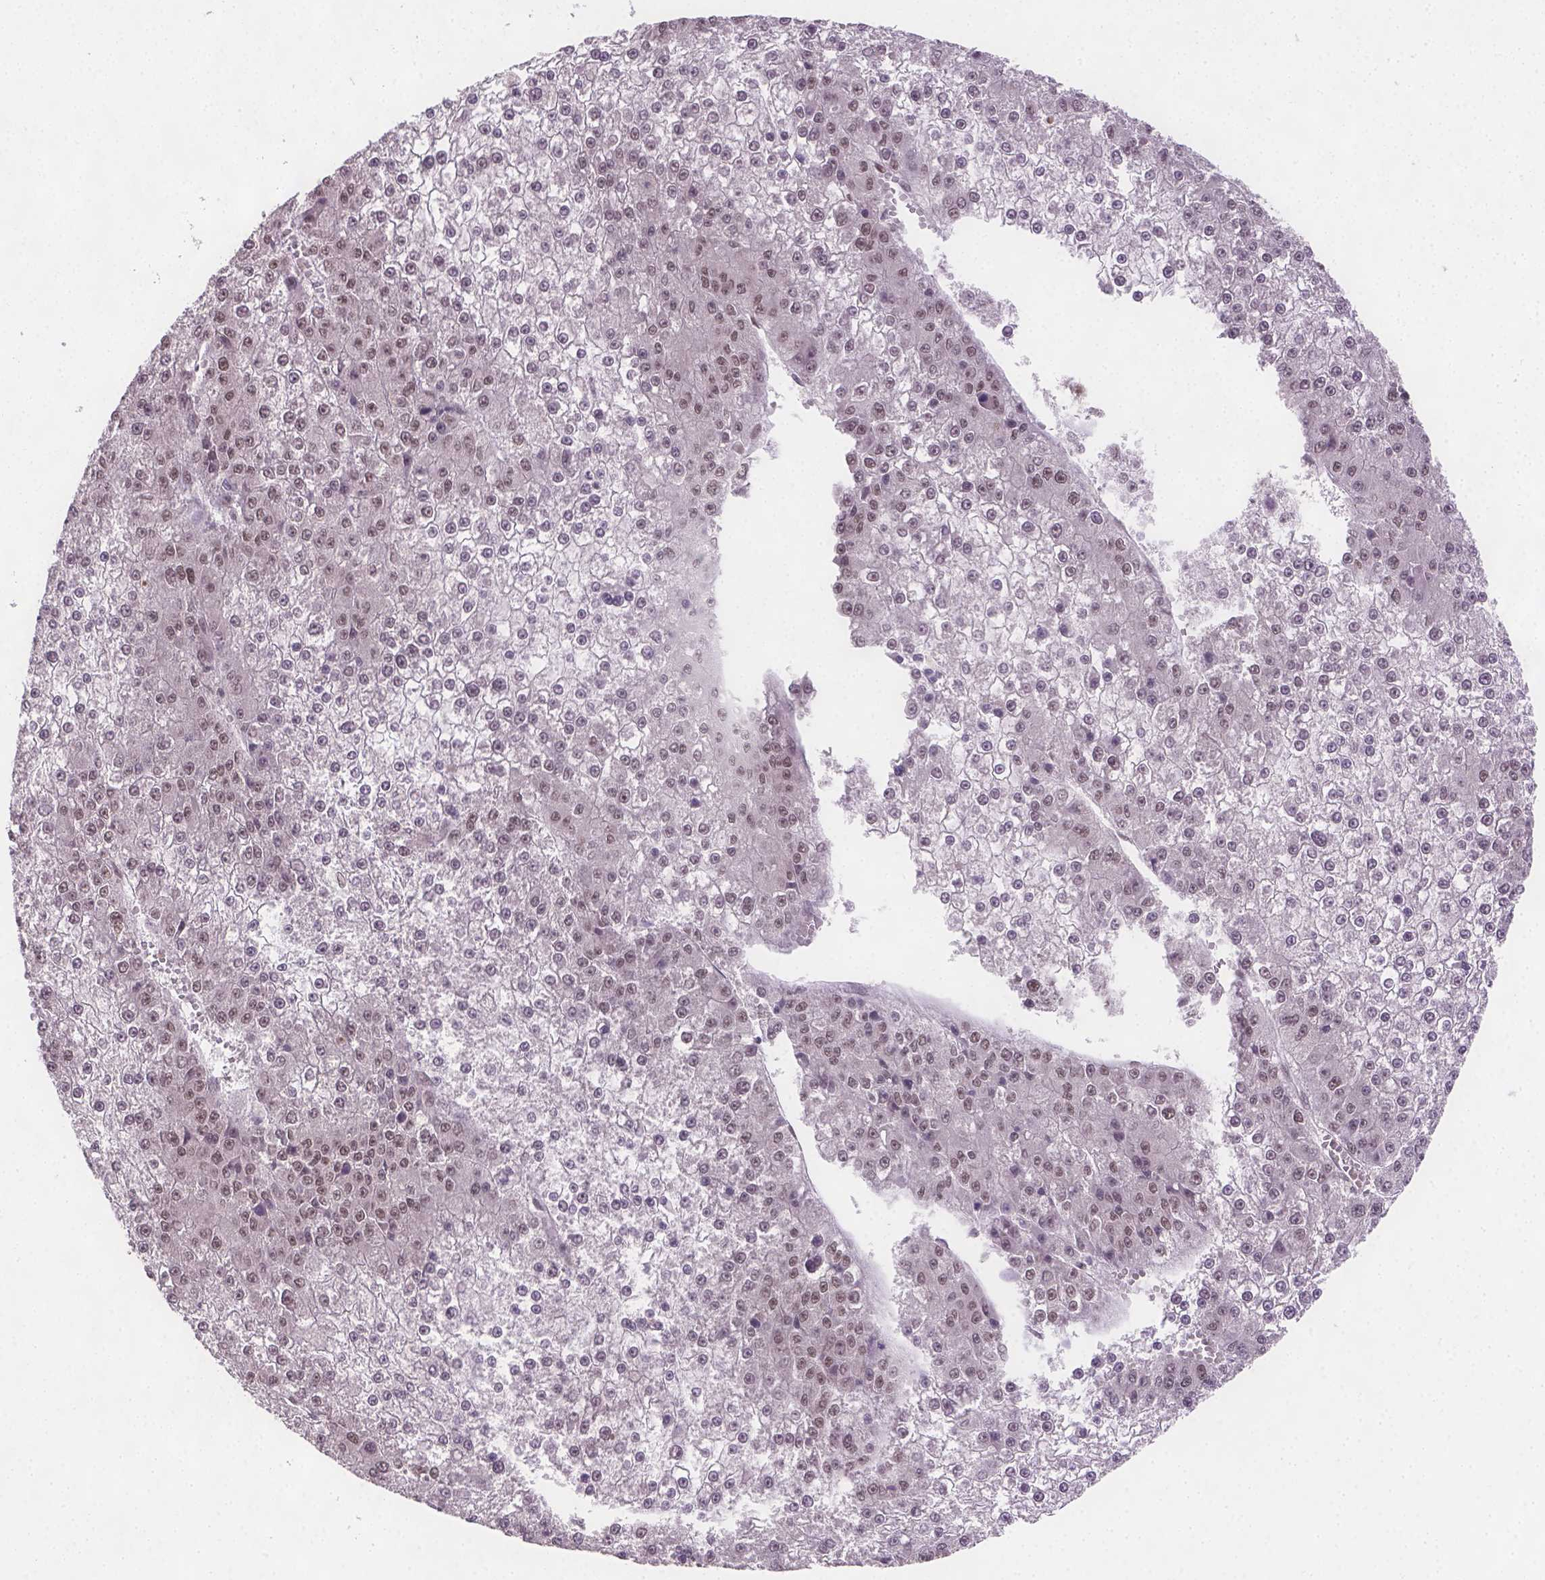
{"staining": {"intensity": "moderate", "quantity": ">75%", "location": "nuclear"}, "tissue": "liver cancer", "cell_type": "Tumor cells", "image_type": "cancer", "snomed": [{"axis": "morphology", "description": "Carcinoma, Hepatocellular, NOS"}, {"axis": "topography", "description": "Liver"}], "caption": "IHC (DAB) staining of human liver cancer displays moderate nuclear protein staining in approximately >75% of tumor cells.", "gene": "FANCE", "patient": {"sex": "female", "age": 73}}